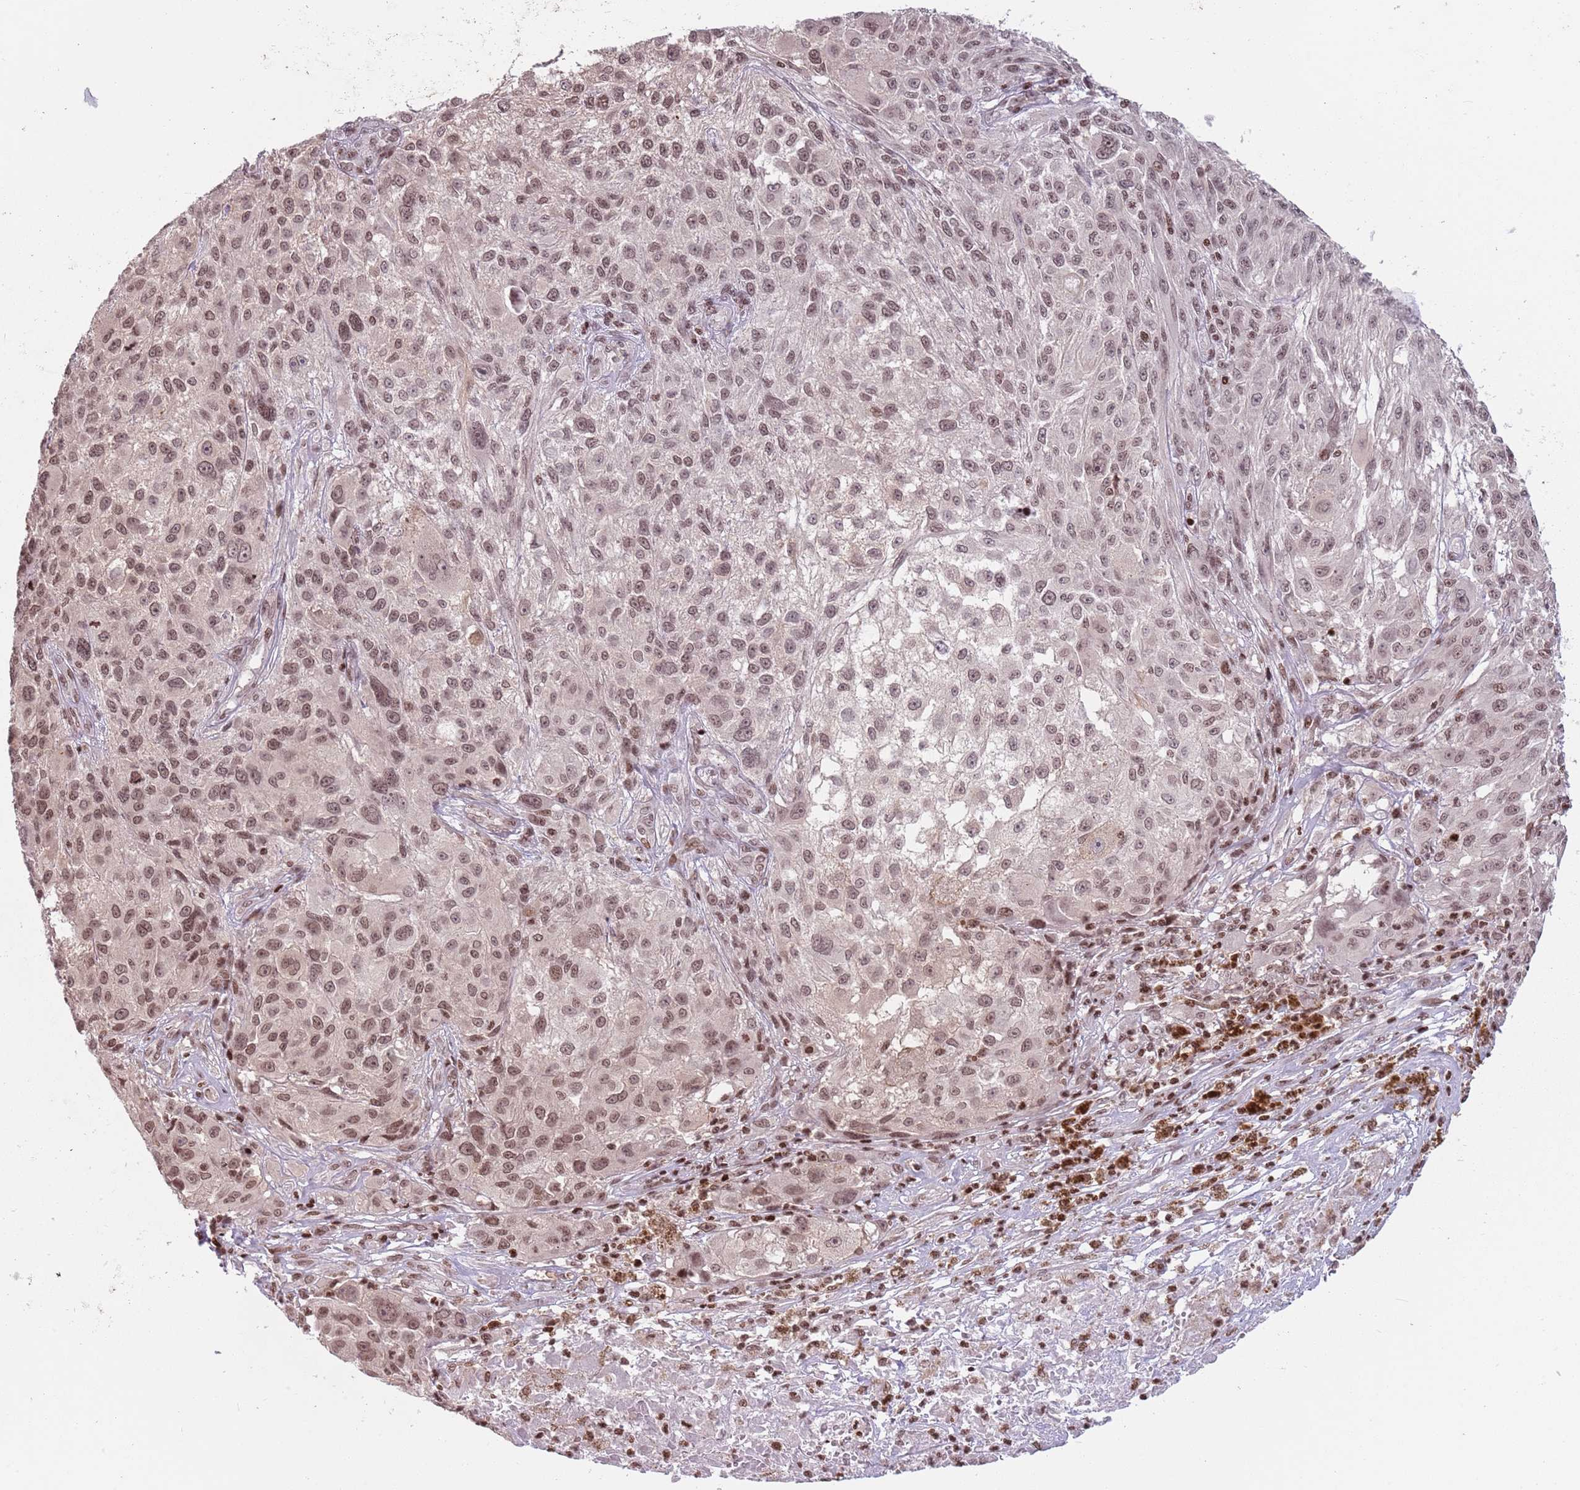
{"staining": {"intensity": "moderate", "quantity": ">75%", "location": "nuclear"}, "tissue": "melanoma", "cell_type": "Tumor cells", "image_type": "cancer", "snomed": [{"axis": "morphology", "description": "Normal morphology"}, {"axis": "morphology", "description": "Malignant melanoma, NOS"}, {"axis": "topography", "description": "Skin"}], "caption": "This image reveals immunohistochemistry staining of human malignant melanoma, with medium moderate nuclear positivity in approximately >75% of tumor cells.", "gene": "SH3RF3", "patient": {"sex": "female", "age": 72}}